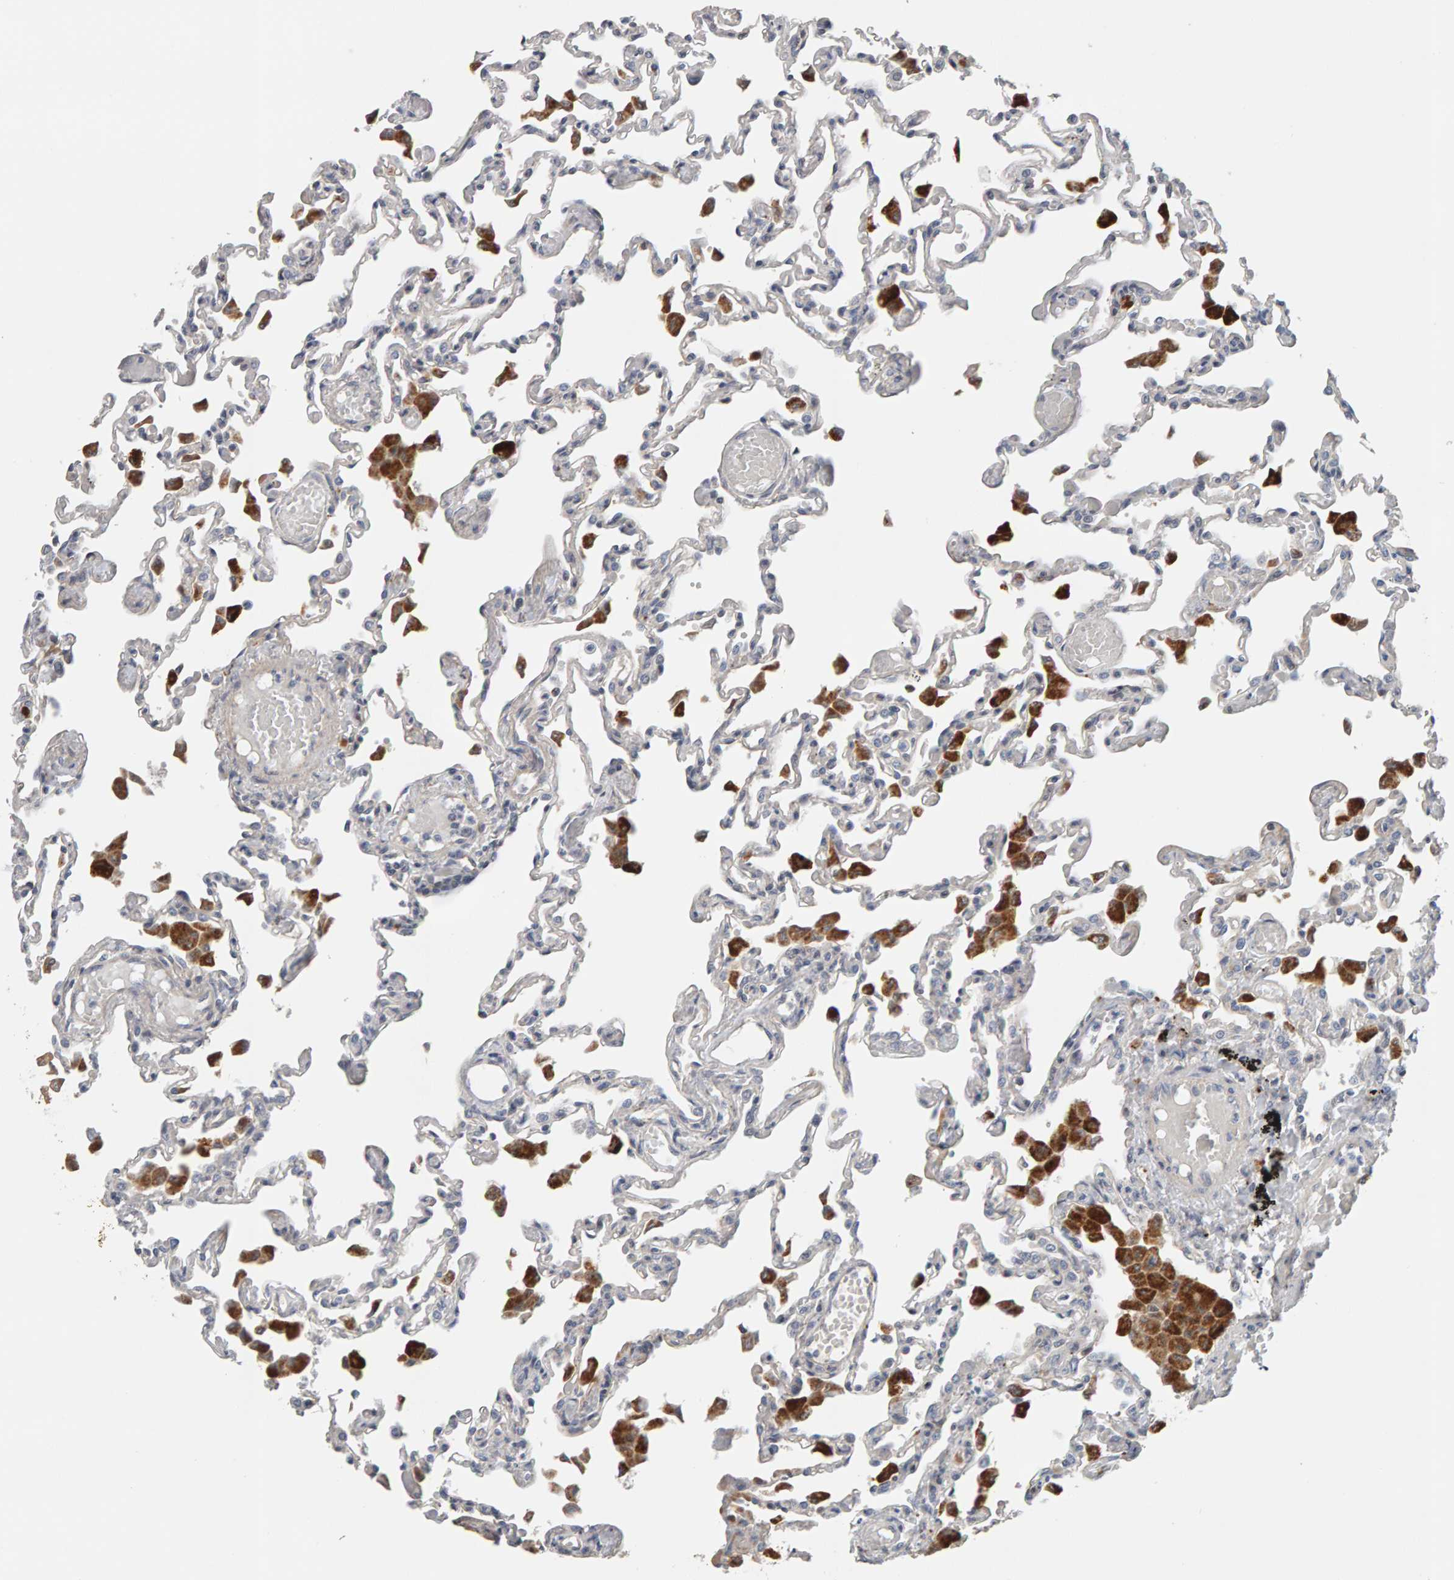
{"staining": {"intensity": "negative", "quantity": "none", "location": "none"}, "tissue": "lung", "cell_type": "Alveolar cells", "image_type": "normal", "snomed": [{"axis": "morphology", "description": "Normal tissue, NOS"}, {"axis": "topography", "description": "Bronchus"}, {"axis": "topography", "description": "Lung"}], "caption": "A photomicrograph of lung stained for a protein demonstrates no brown staining in alveolar cells. (DAB (3,3'-diaminobenzidine) immunohistochemistry visualized using brightfield microscopy, high magnification).", "gene": "IPPK", "patient": {"sex": "female", "age": 49}}